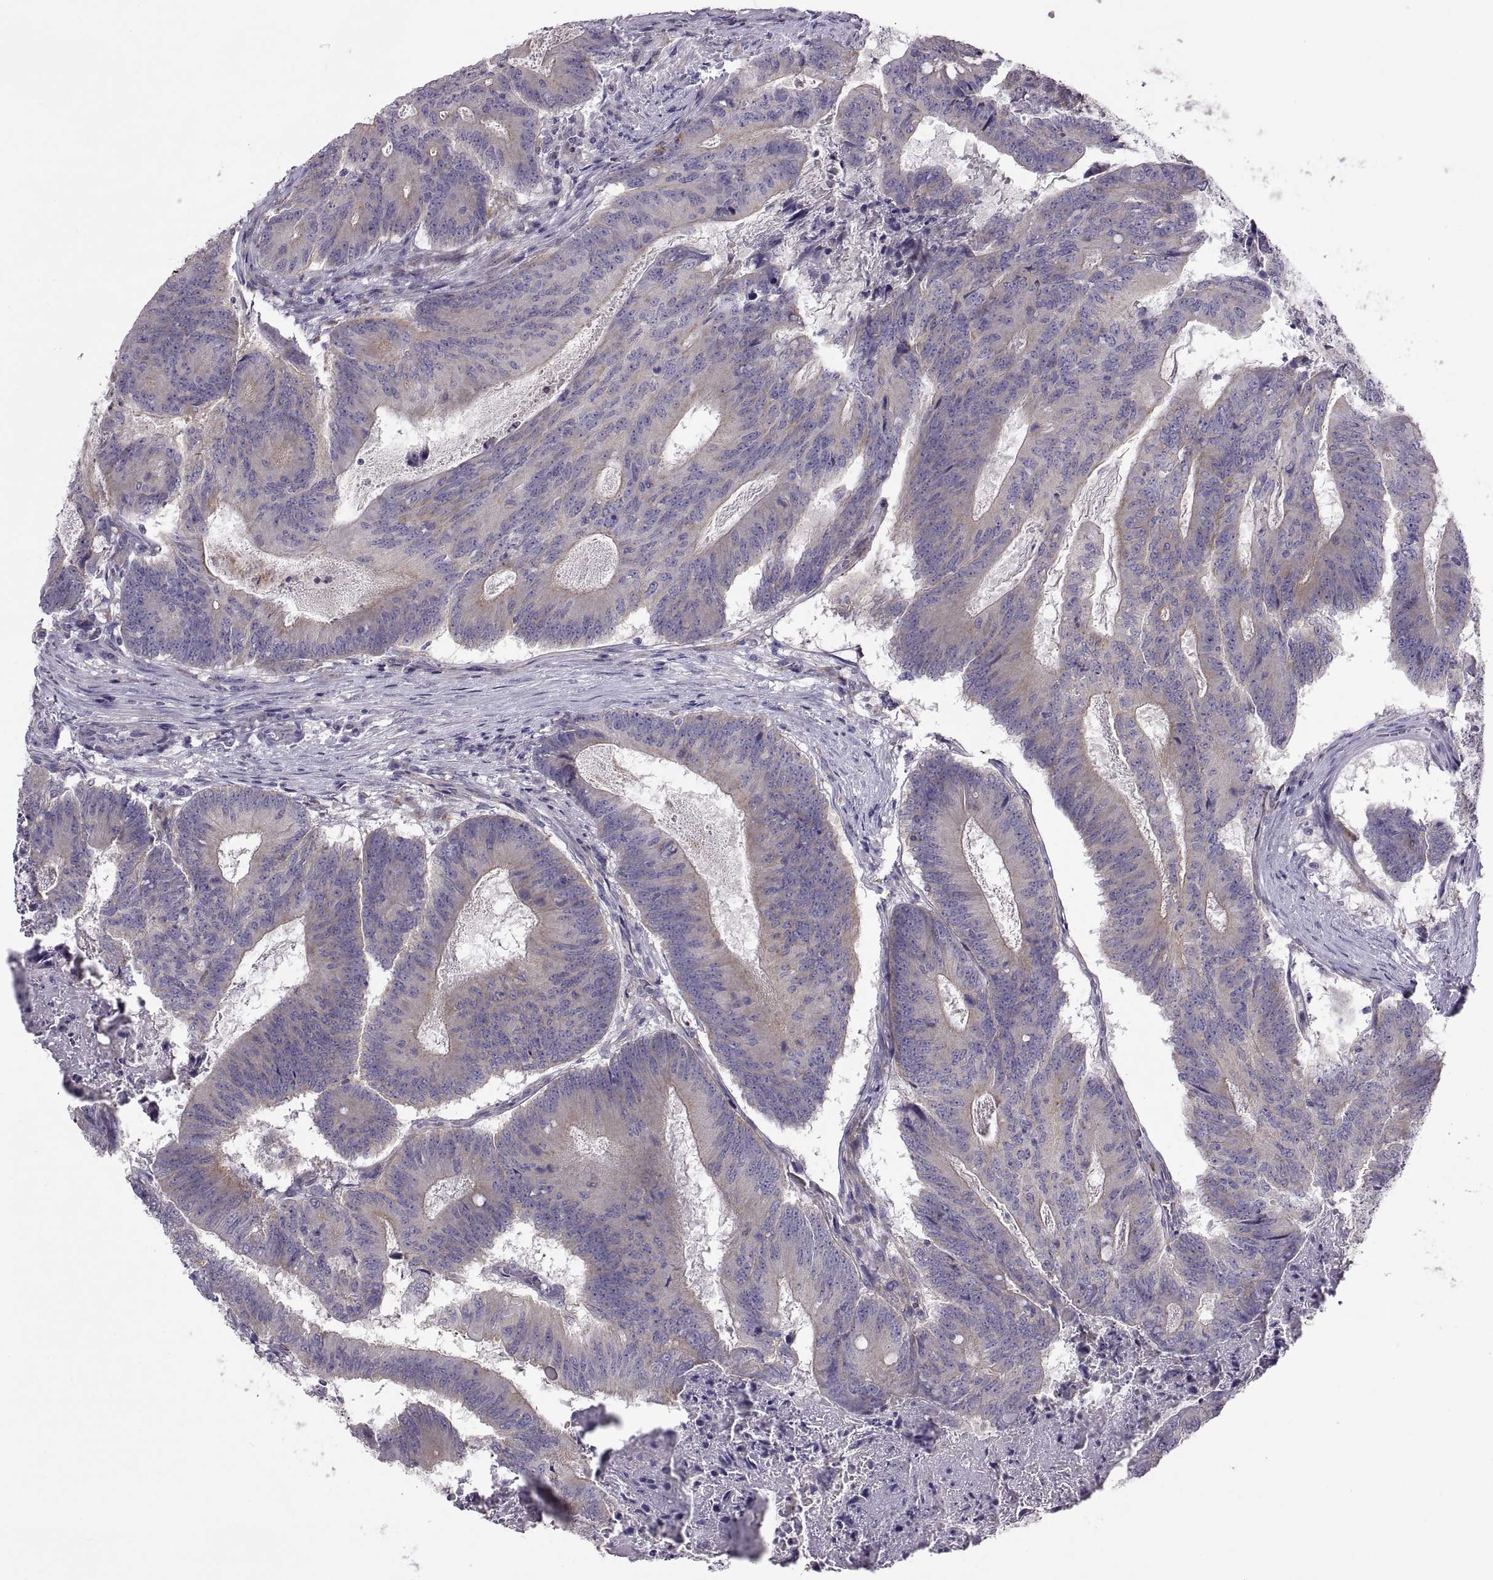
{"staining": {"intensity": "weak", "quantity": "25%-75%", "location": "cytoplasmic/membranous"}, "tissue": "colorectal cancer", "cell_type": "Tumor cells", "image_type": "cancer", "snomed": [{"axis": "morphology", "description": "Adenocarcinoma, NOS"}, {"axis": "topography", "description": "Colon"}], "caption": "Colorectal adenocarcinoma was stained to show a protein in brown. There is low levels of weak cytoplasmic/membranous positivity in approximately 25%-75% of tumor cells.", "gene": "ARSL", "patient": {"sex": "female", "age": 70}}